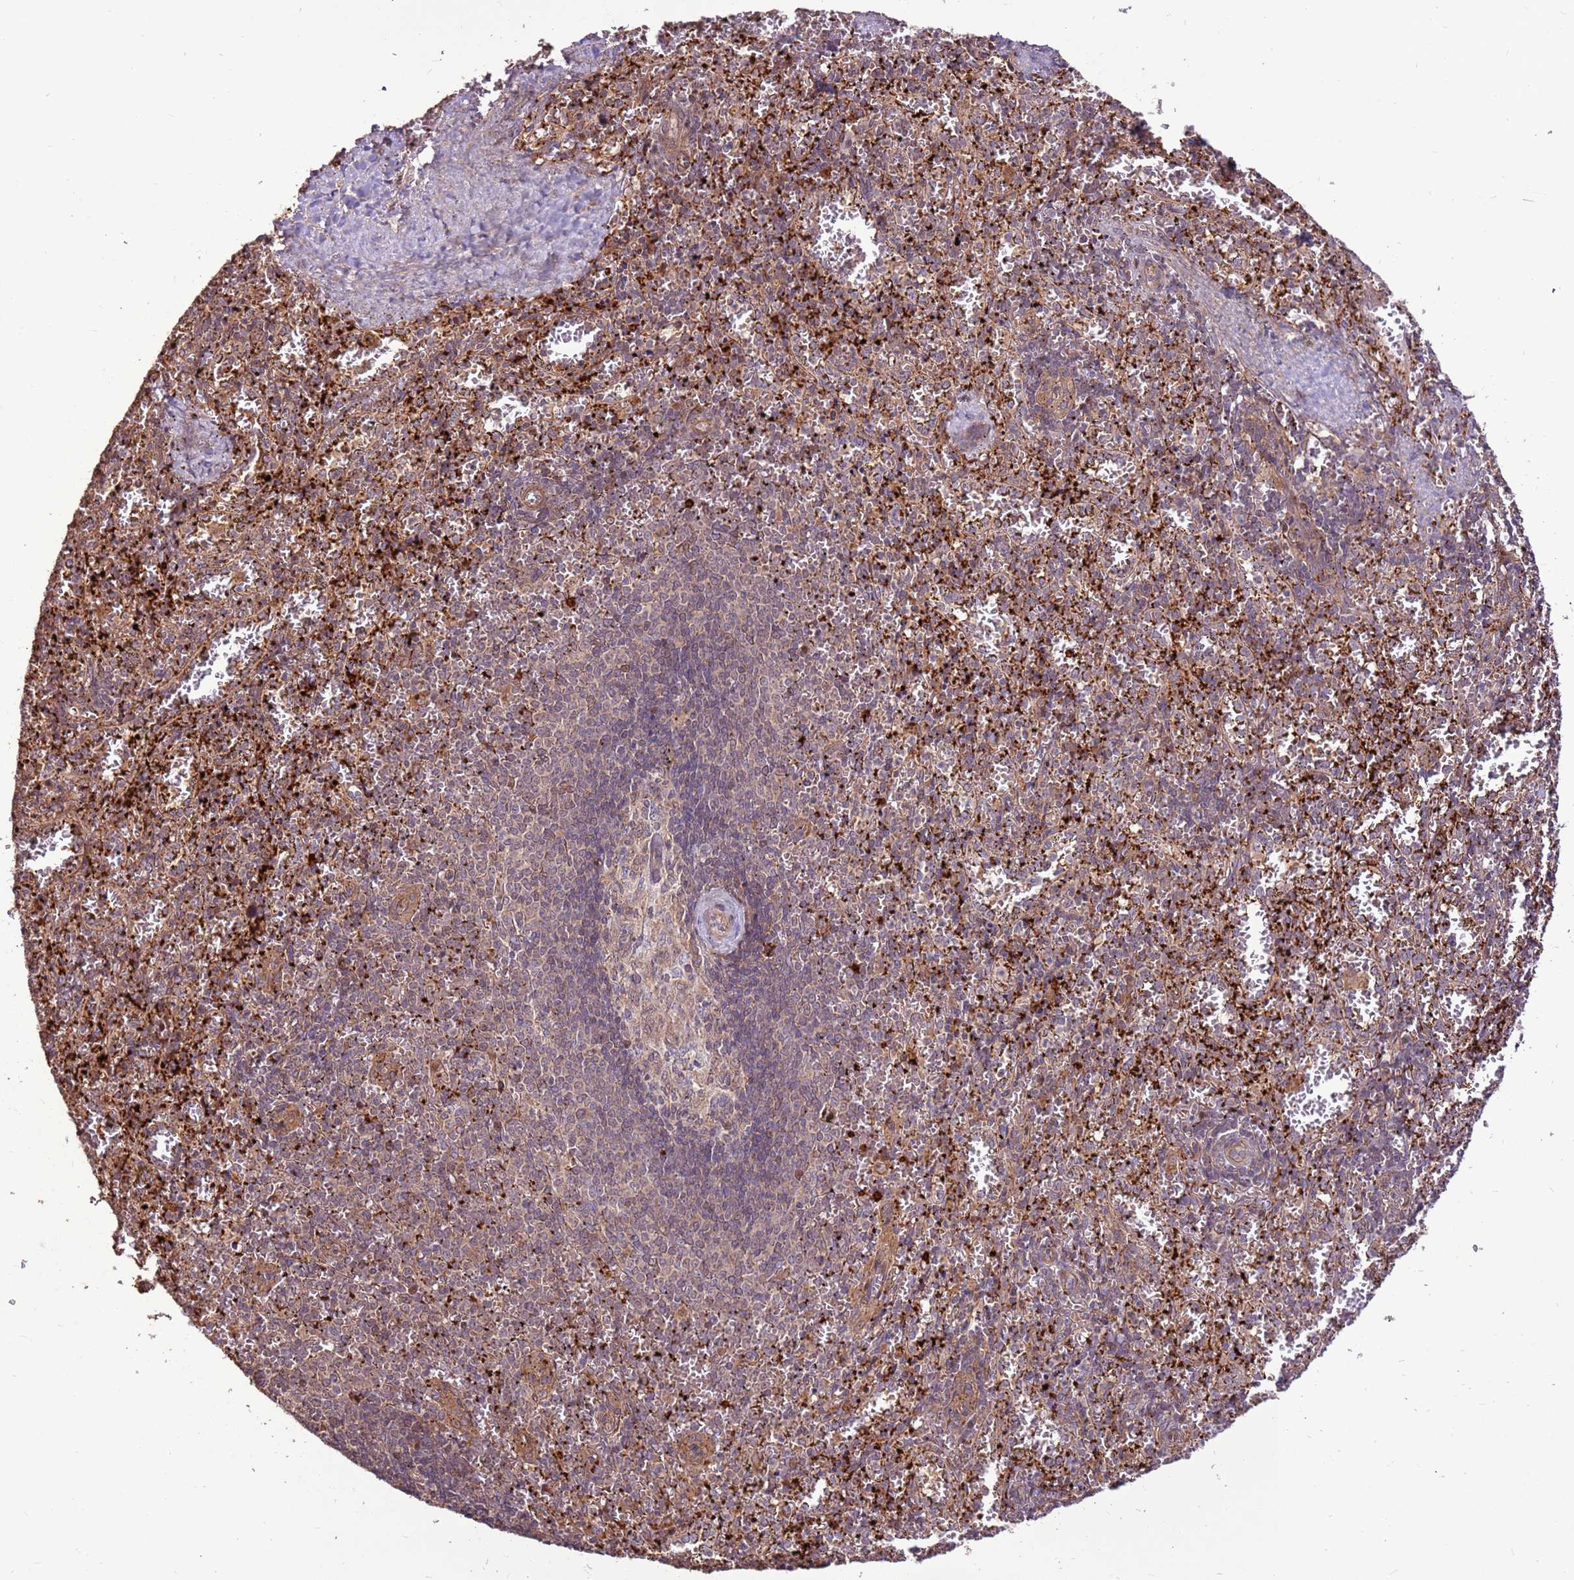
{"staining": {"intensity": "moderate", "quantity": ">75%", "location": "cytoplasmic/membranous"}, "tissue": "spleen", "cell_type": "Cells in red pulp", "image_type": "normal", "snomed": [{"axis": "morphology", "description": "Normal tissue, NOS"}, {"axis": "topography", "description": "Spleen"}], "caption": "A high-resolution photomicrograph shows immunohistochemistry staining of unremarkable spleen, which shows moderate cytoplasmic/membranous positivity in about >75% of cells in red pulp. (Stains: DAB (3,3'-diaminobenzidine) in brown, nuclei in blue, Microscopy: brightfield microscopy at high magnification).", "gene": "CCDC112", "patient": {"sex": "male", "age": 11}}